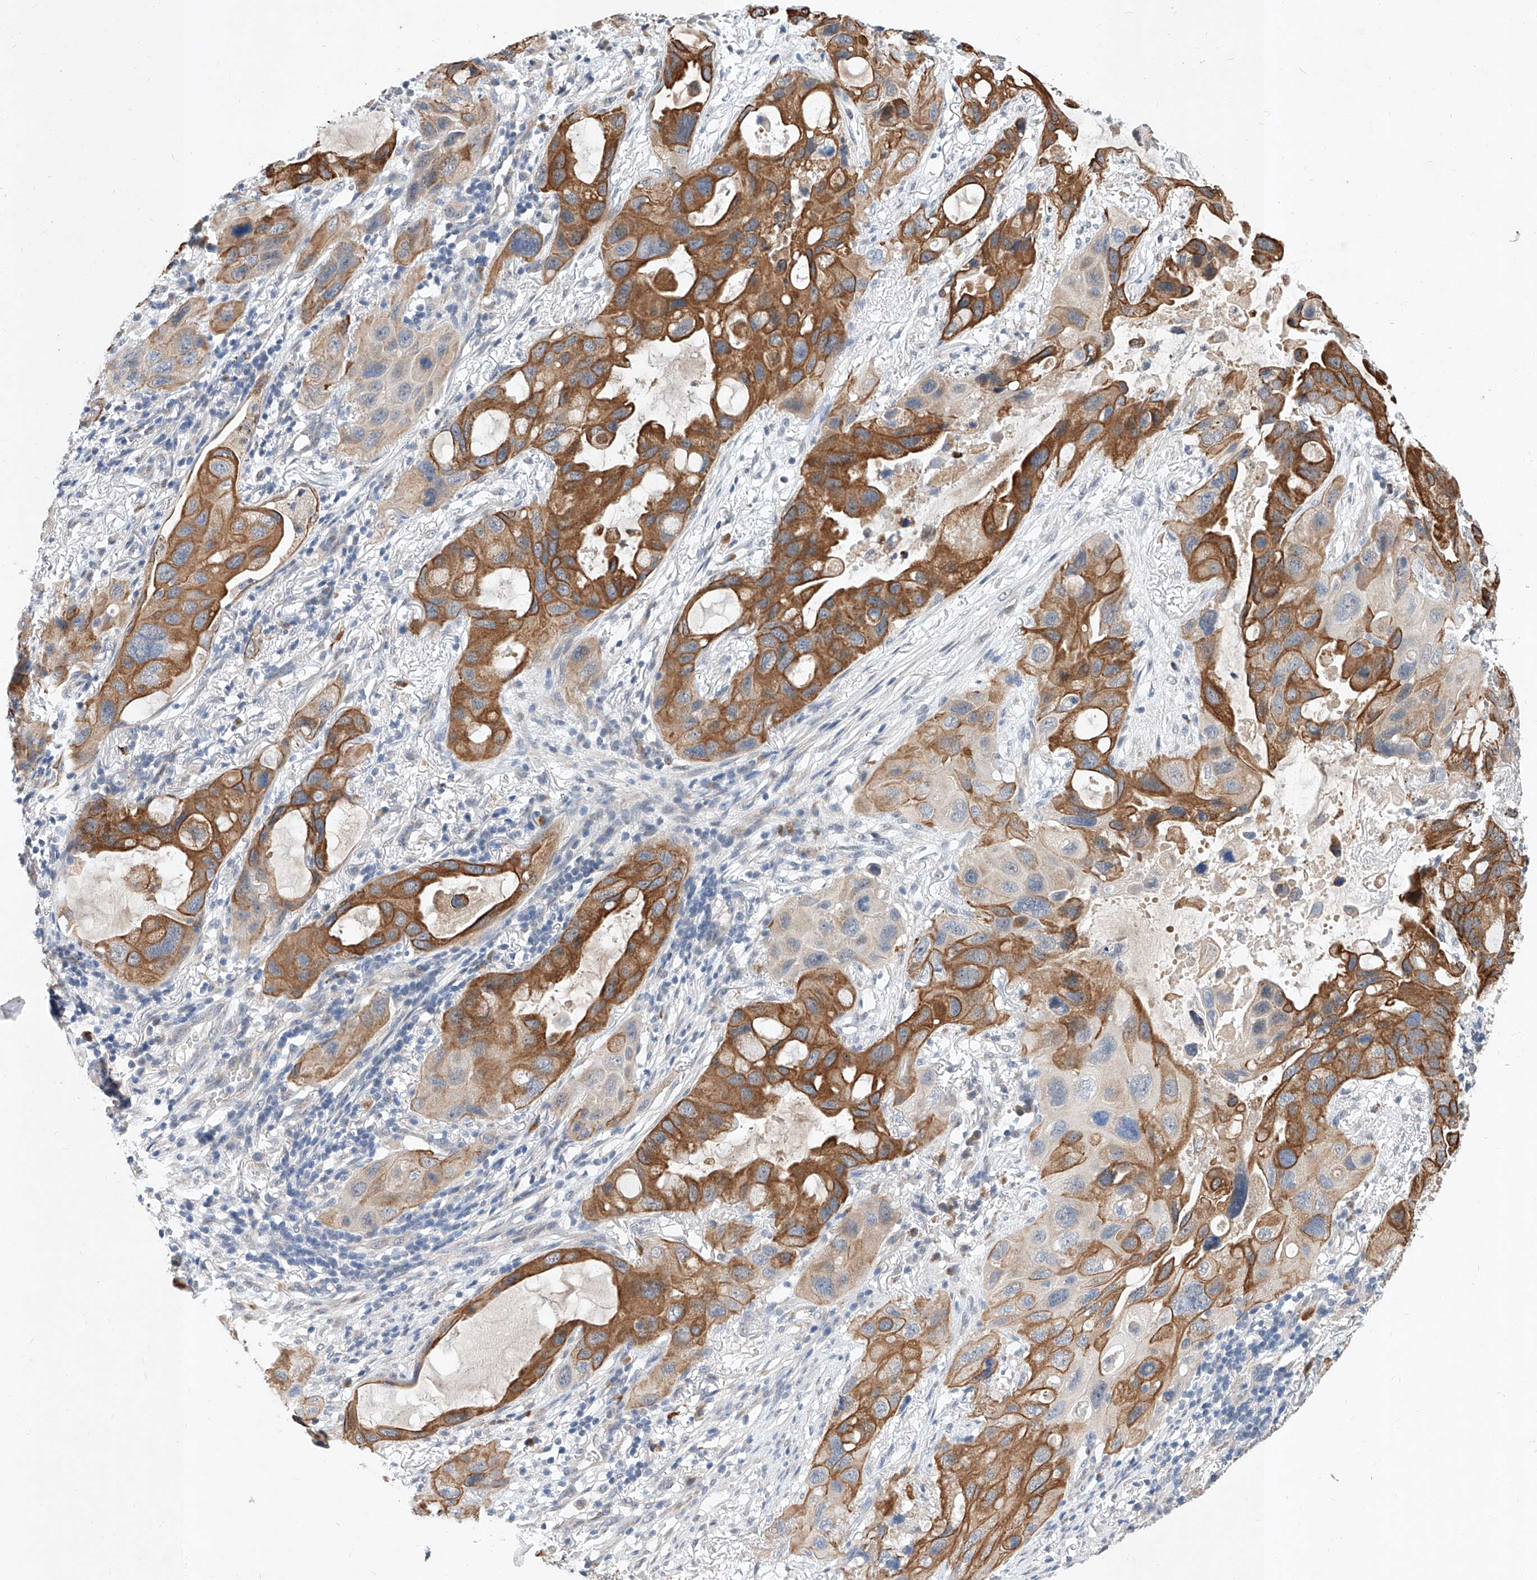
{"staining": {"intensity": "strong", "quantity": ">75%", "location": "cytoplasmic/membranous"}, "tissue": "lung cancer", "cell_type": "Tumor cells", "image_type": "cancer", "snomed": [{"axis": "morphology", "description": "Squamous cell carcinoma, NOS"}, {"axis": "topography", "description": "Lung"}], "caption": "Immunohistochemistry (IHC) histopathology image of neoplastic tissue: human lung squamous cell carcinoma stained using immunohistochemistry (IHC) exhibits high levels of strong protein expression localized specifically in the cytoplasmic/membranous of tumor cells, appearing as a cytoplasmic/membranous brown color.", "gene": "MFSD4B", "patient": {"sex": "female", "age": 73}}